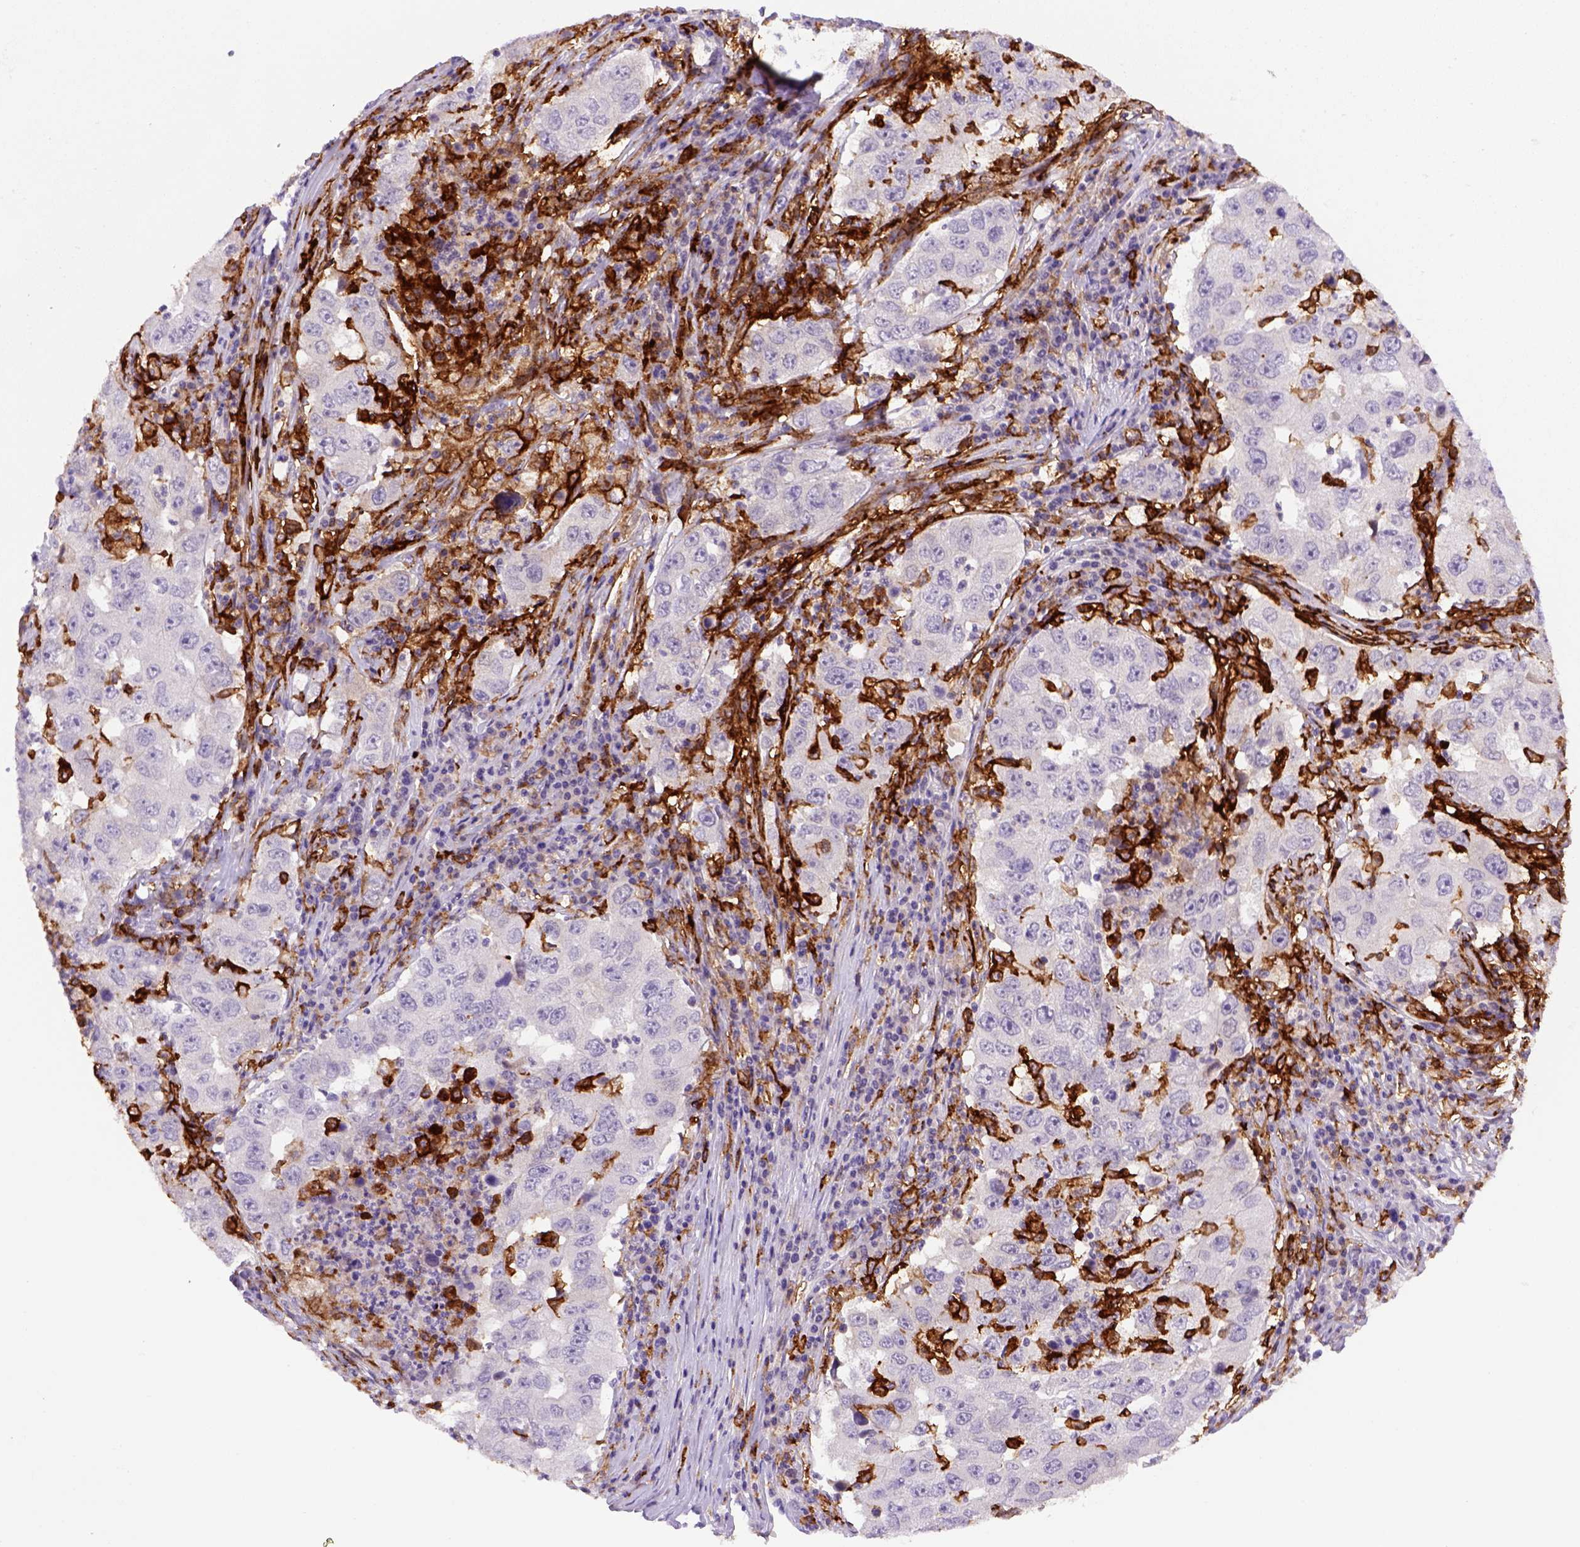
{"staining": {"intensity": "negative", "quantity": "none", "location": "none"}, "tissue": "lung cancer", "cell_type": "Tumor cells", "image_type": "cancer", "snomed": [{"axis": "morphology", "description": "Adenocarcinoma, NOS"}, {"axis": "topography", "description": "Lung"}], "caption": "A photomicrograph of lung cancer (adenocarcinoma) stained for a protein displays no brown staining in tumor cells. (DAB (3,3'-diaminobenzidine) IHC visualized using brightfield microscopy, high magnification).", "gene": "CD14", "patient": {"sex": "male", "age": 73}}